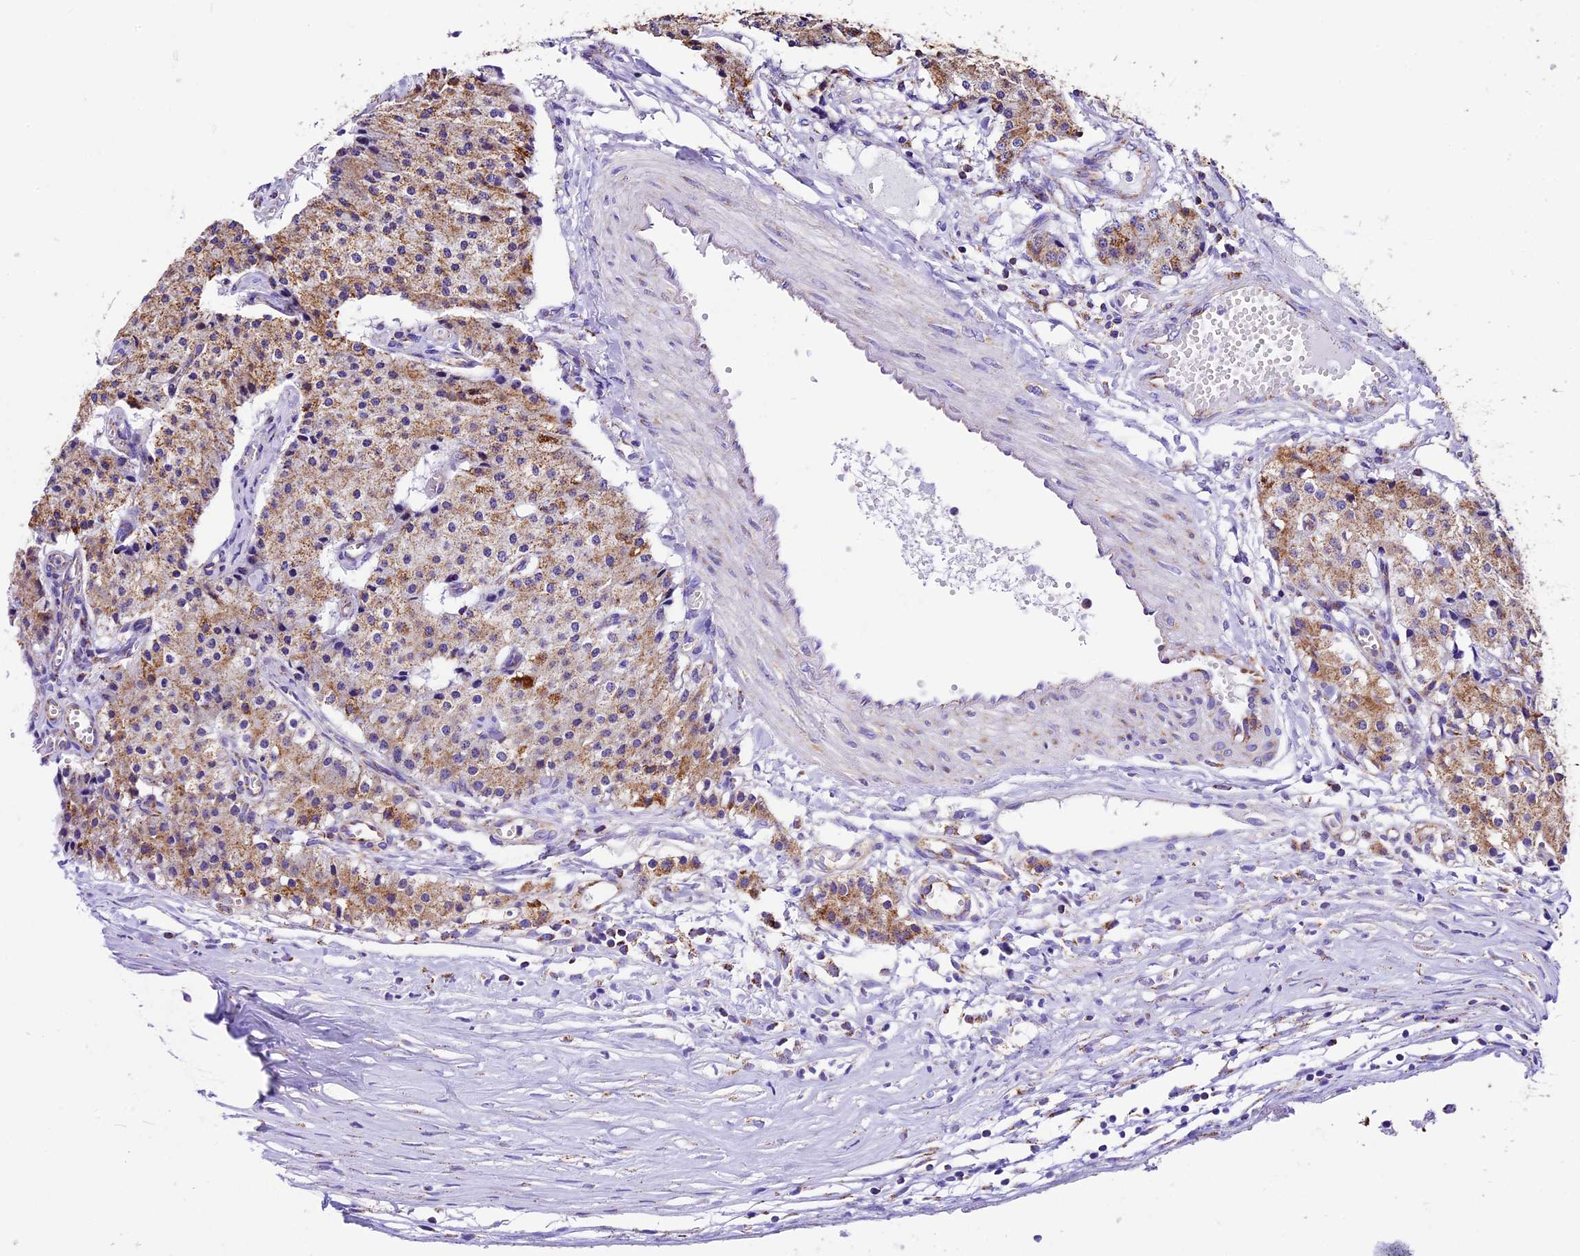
{"staining": {"intensity": "moderate", "quantity": ">75%", "location": "cytoplasmic/membranous"}, "tissue": "carcinoid", "cell_type": "Tumor cells", "image_type": "cancer", "snomed": [{"axis": "morphology", "description": "Carcinoid, malignant, NOS"}, {"axis": "topography", "description": "Colon"}], "caption": "Tumor cells demonstrate moderate cytoplasmic/membranous positivity in about >75% of cells in carcinoid.", "gene": "DCAF5", "patient": {"sex": "female", "age": 52}}